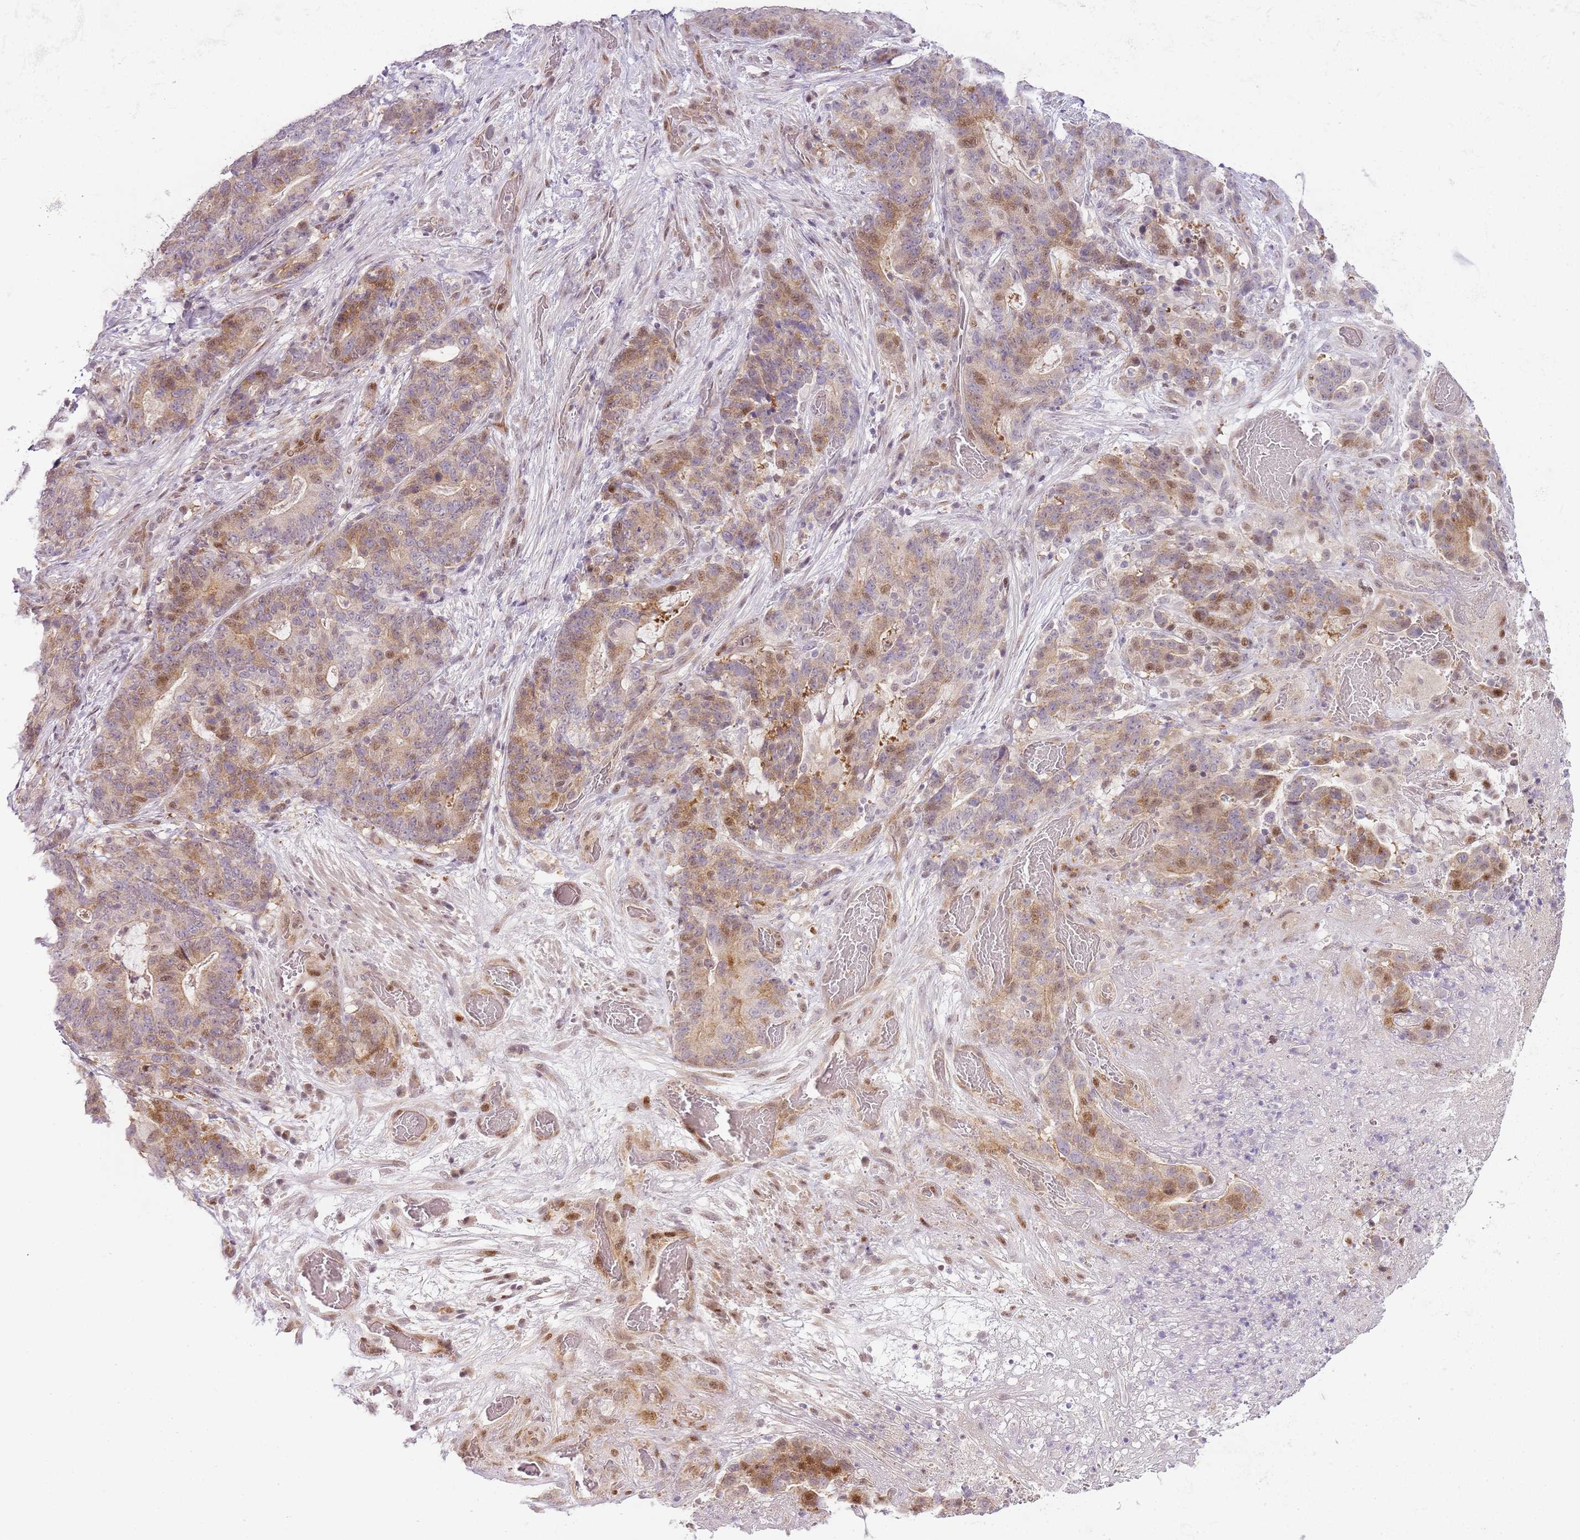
{"staining": {"intensity": "moderate", "quantity": ">75%", "location": "cytoplasmic/membranous"}, "tissue": "stomach cancer", "cell_type": "Tumor cells", "image_type": "cancer", "snomed": [{"axis": "morphology", "description": "Normal tissue, NOS"}, {"axis": "morphology", "description": "Adenocarcinoma, NOS"}, {"axis": "topography", "description": "Stomach"}], "caption": "Immunohistochemical staining of adenocarcinoma (stomach) reveals medium levels of moderate cytoplasmic/membranous protein positivity in approximately >75% of tumor cells. (IHC, brightfield microscopy, high magnification).", "gene": "OGG1", "patient": {"sex": "female", "age": 64}}